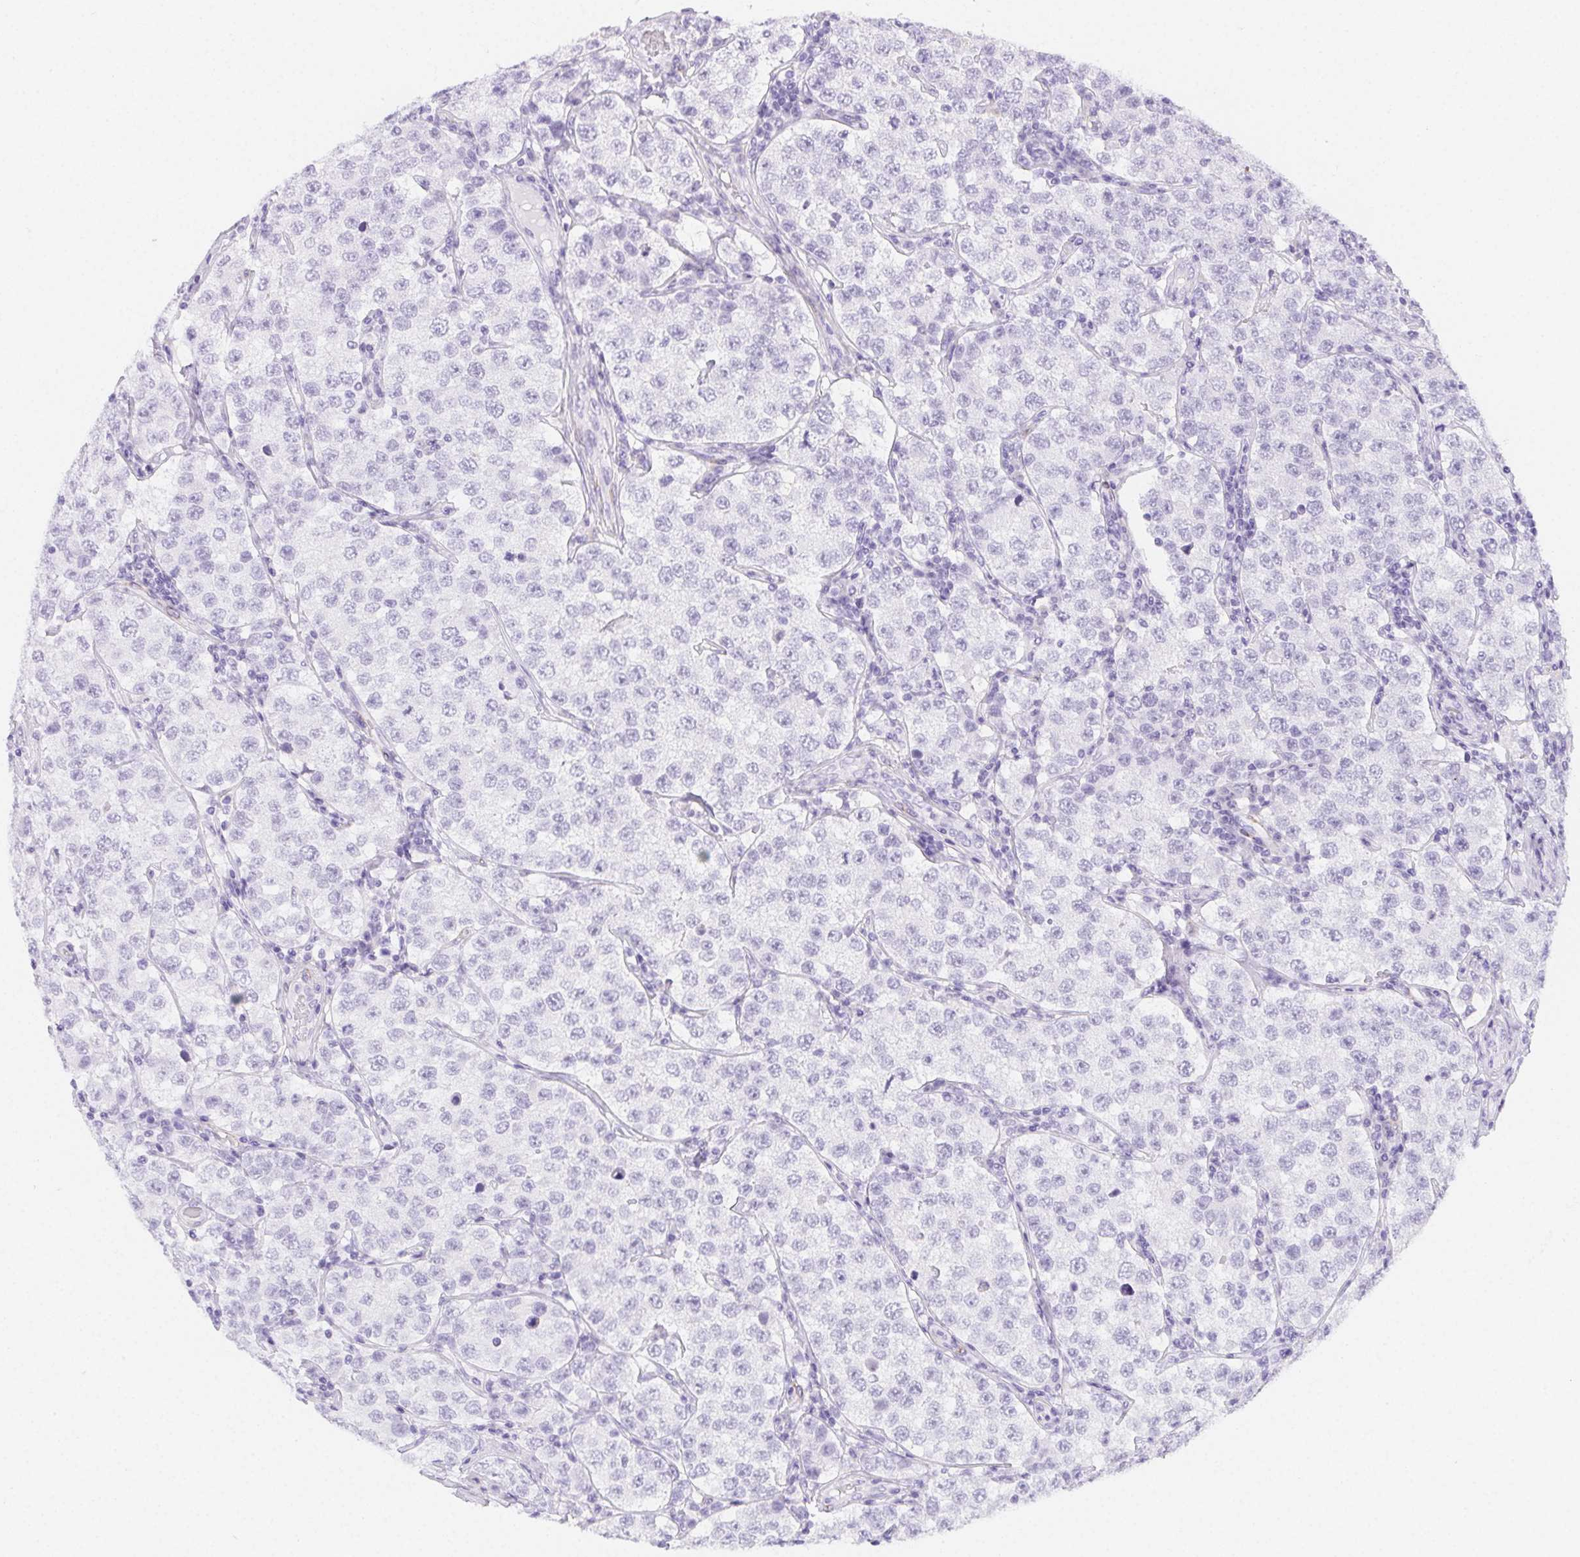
{"staining": {"intensity": "negative", "quantity": "none", "location": "none"}, "tissue": "testis cancer", "cell_type": "Tumor cells", "image_type": "cancer", "snomed": [{"axis": "morphology", "description": "Seminoma, NOS"}, {"axis": "topography", "description": "Testis"}], "caption": "A photomicrograph of seminoma (testis) stained for a protein demonstrates no brown staining in tumor cells.", "gene": "HRC", "patient": {"sex": "male", "age": 34}}